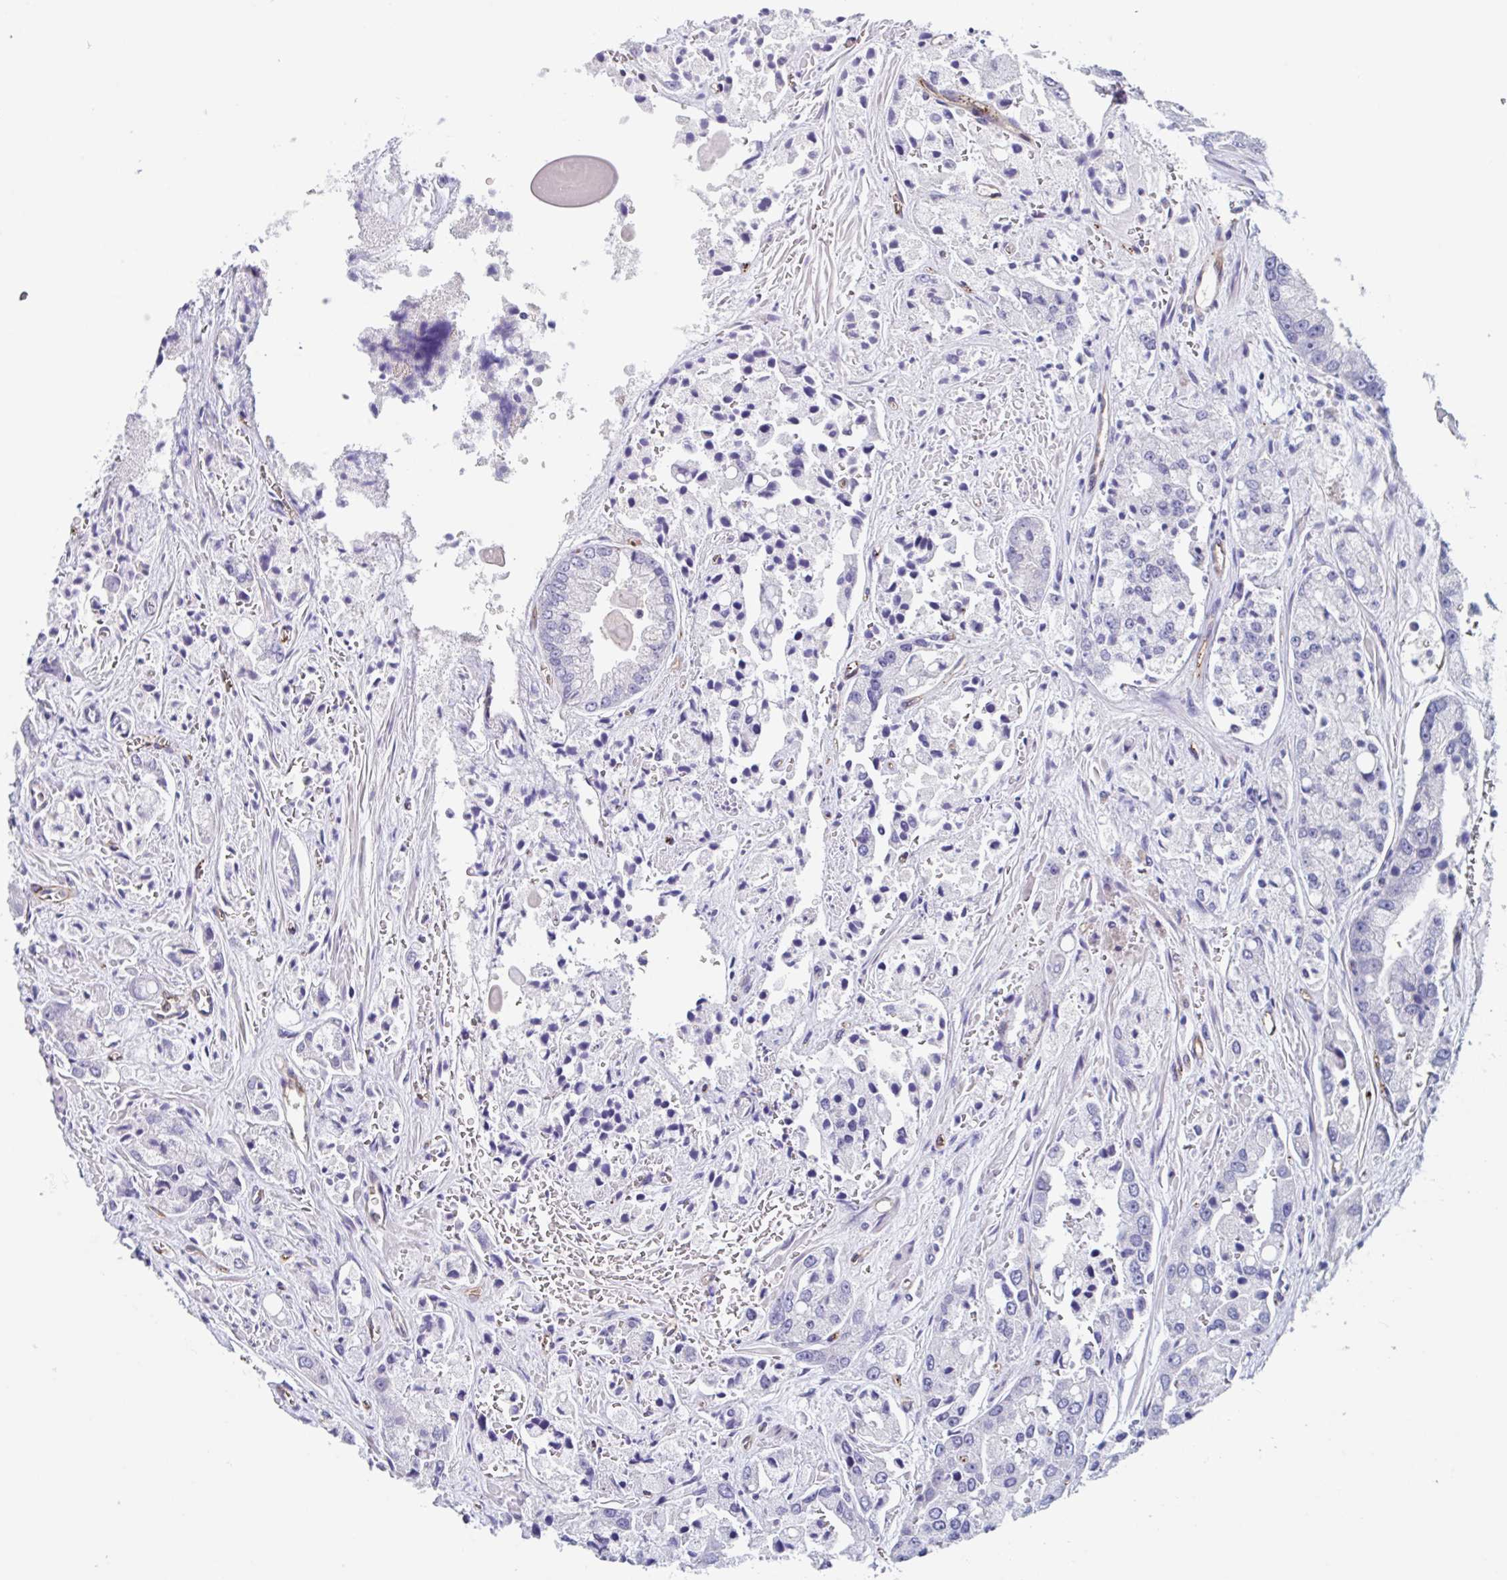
{"staining": {"intensity": "negative", "quantity": "none", "location": "none"}, "tissue": "prostate cancer", "cell_type": "Tumor cells", "image_type": "cancer", "snomed": [{"axis": "morphology", "description": "Normal tissue, NOS"}, {"axis": "morphology", "description": "Adenocarcinoma, High grade"}, {"axis": "topography", "description": "Prostate"}, {"axis": "topography", "description": "Peripheral nerve tissue"}], "caption": "Protein analysis of prostate adenocarcinoma (high-grade) shows no significant positivity in tumor cells. (Stains: DAB immunohistochemistry (IHC) with hematoxylin counter stain, Microscopy: brightfield microscopy at high magnification).", "gene": "EHD4", "patient": {"sex": "male", "age": 68}}